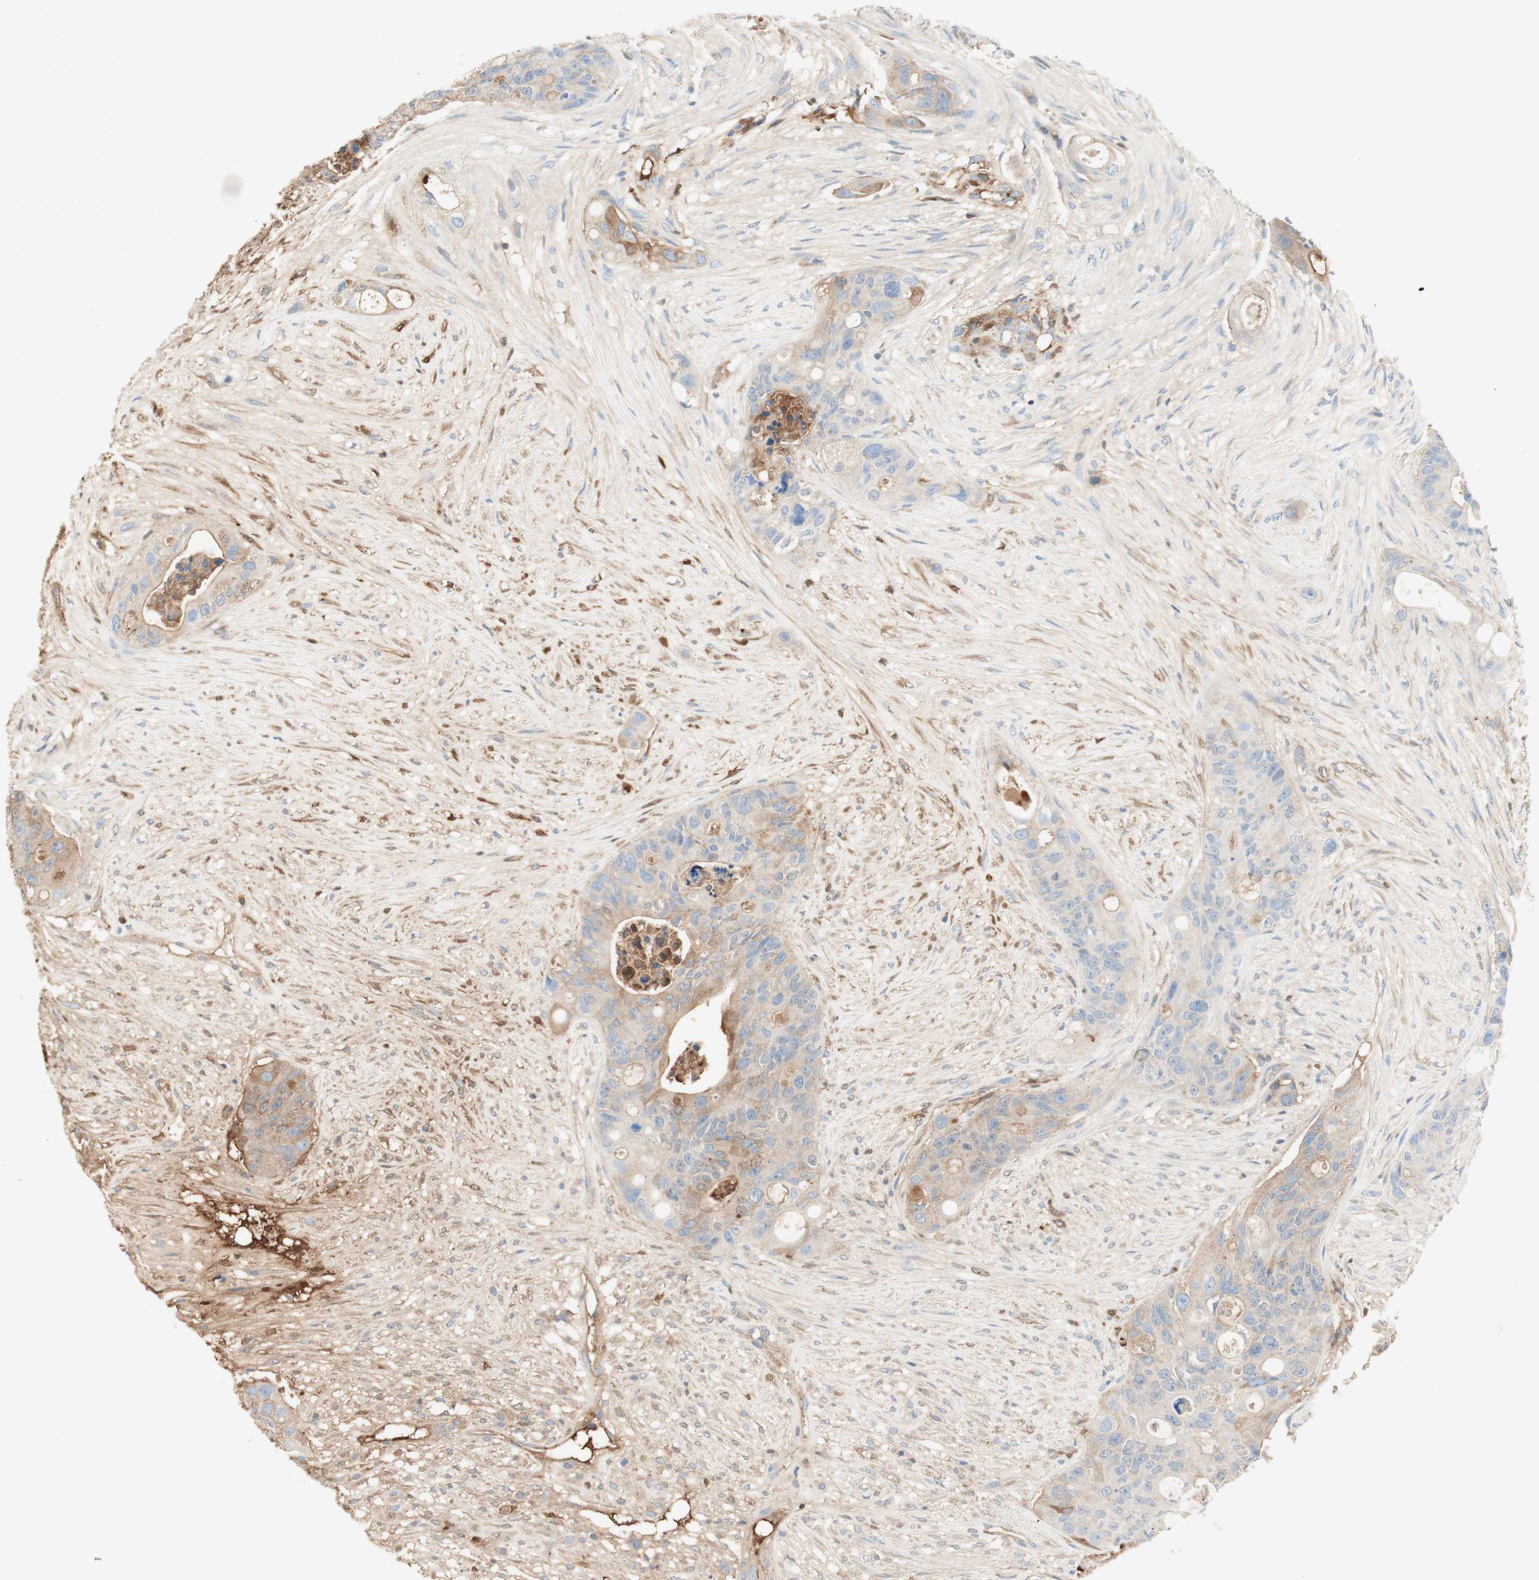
{"staining": {"intensity": "weak", "quantity": ">75%", "location": "cytoplasmic/membranous"}, "tissue": "colorectal cancer", "cell_type": "Tumor cells", "image_type": "cancer", "snomed": [{"axis": "morphology", "description": "Adenocarcinoma, NOS"}, {"axis": "topography", "description": "Colon"}], "caption": "Immunohistochemistry of human adenocarcinoma (colorectal) exhibits low levels of weak cytoplasmic/membranous positivity in approximately >75% of tumor cells.", "gene": "KNG1", "patient": {"sex": "female", "age": 57}}